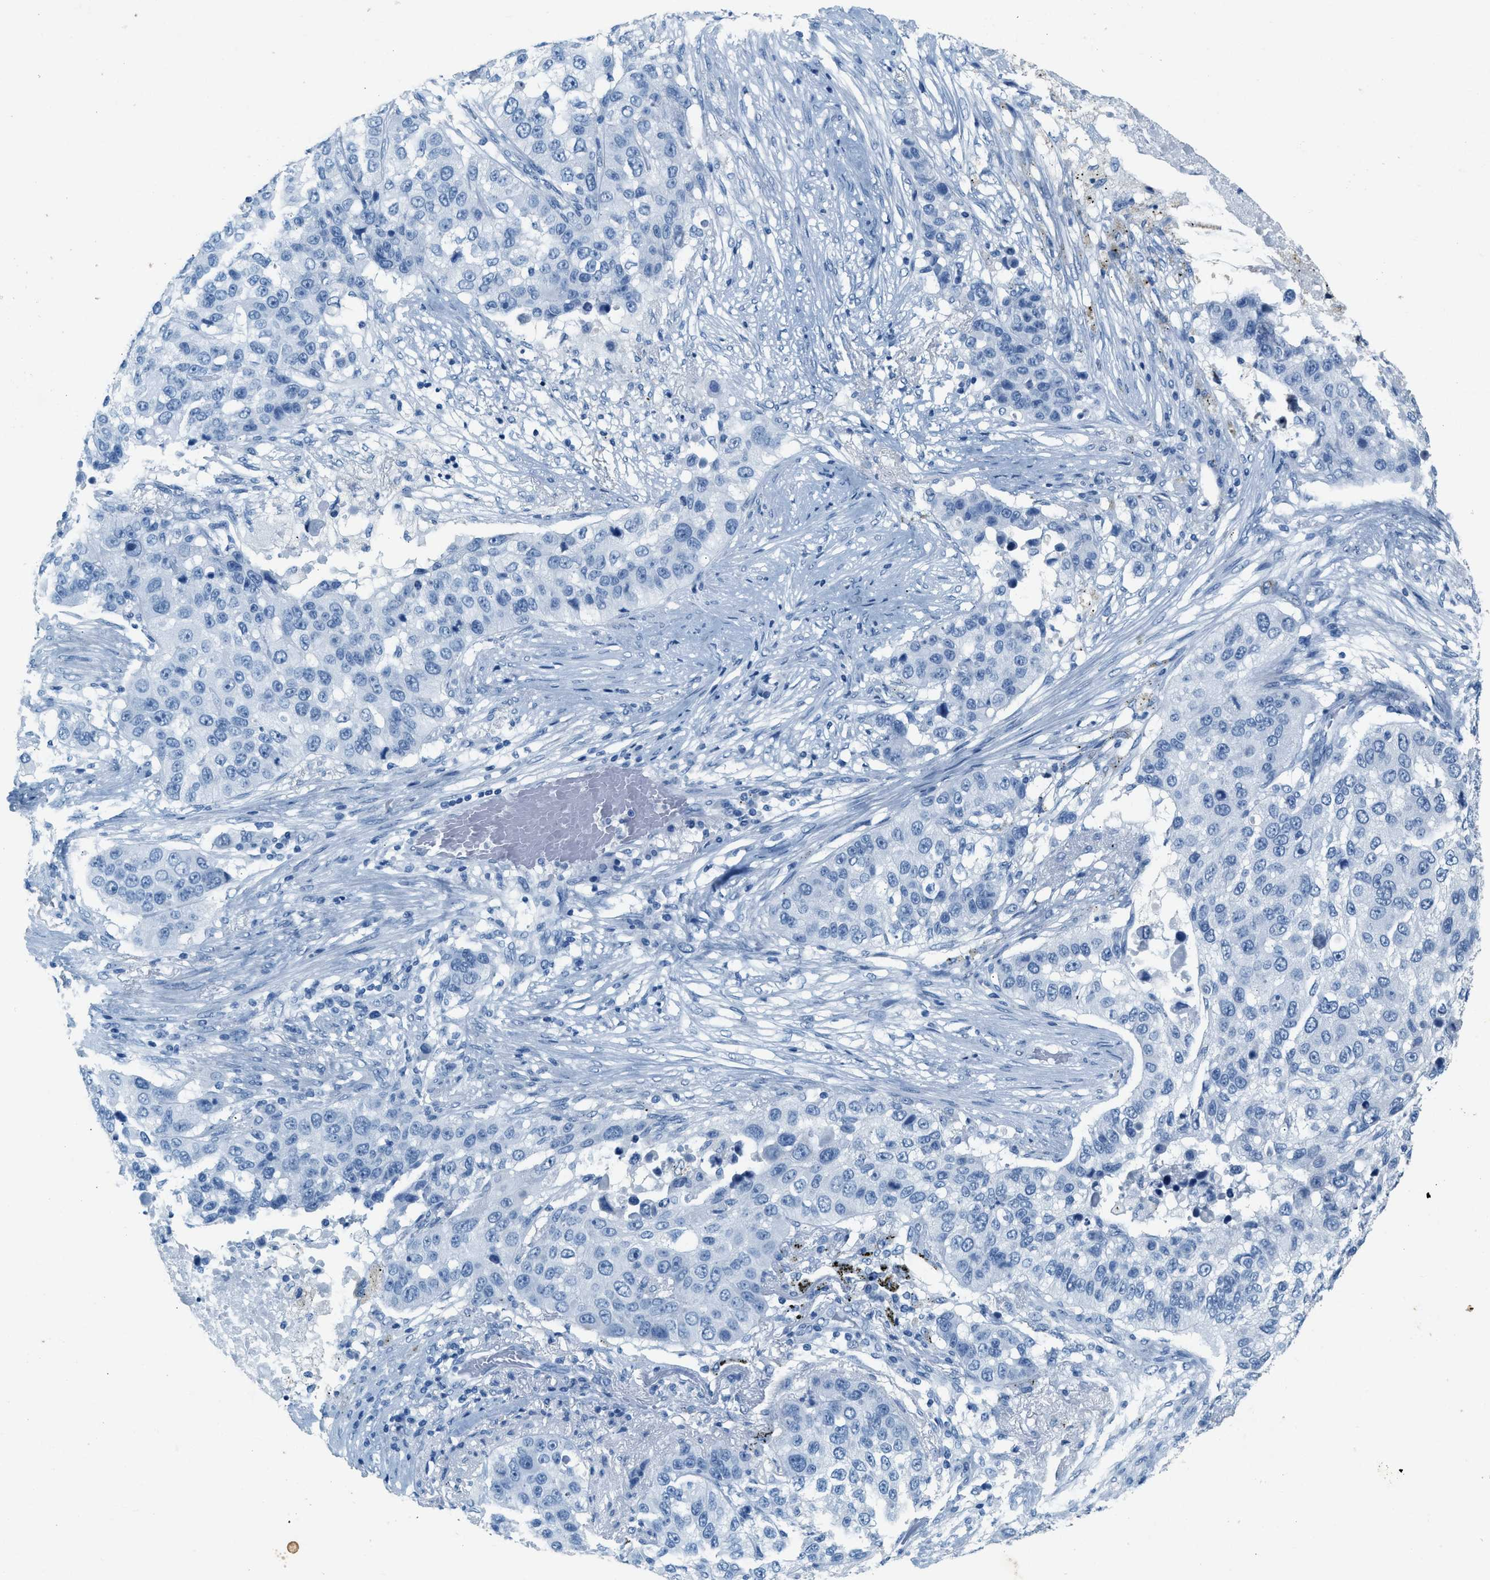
{"staining": {"intensity": "negative", "quantity": "none", "location": "none"}, "tissue": "lung cancer", "cell_type": "Tumor cells", "image_type": "cancer", "snomed": [{"axis": "morphology", "description": "Squamous cell carcinoma, NOS"}, {"axis": "topography", "description": "Lung"}], "caption": "Image shows no significant protein positivity in tumor cells of lung squamous cell carcinoma. (Stains: DAB (3,3'-diaminobenzidine) immunohistochemistry (IHC) with hematoxylin counter stain, Microscopy: brightfield microscopy at high magnification).", "gene": "HHATL", "patient": {"sex": "male", "age": 57}}